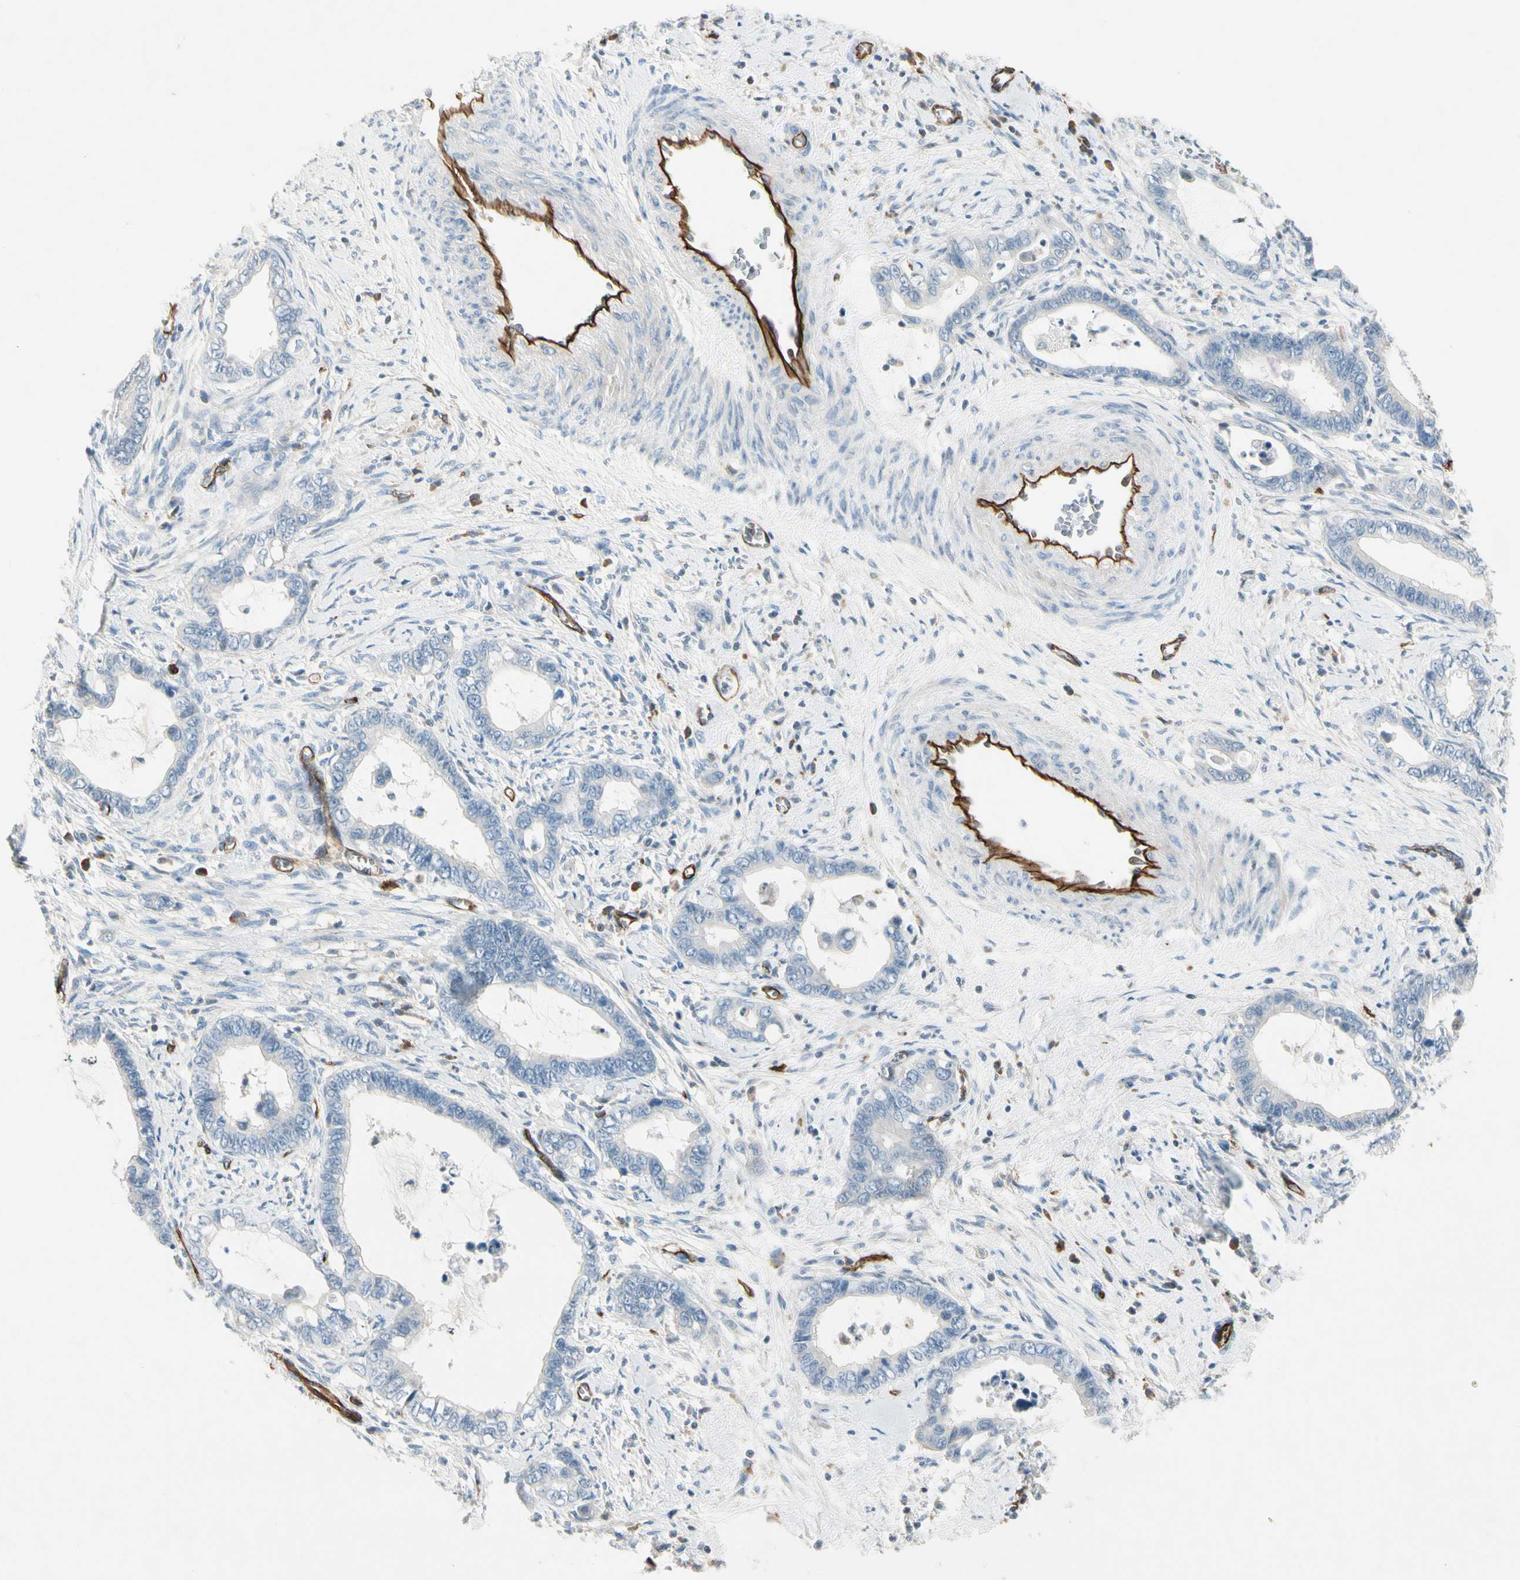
{"staining": {"intensity": "negative", "quantity": "none", "location": "none"}, "tissue": "cervical cancer", "cell_type": "Tumor cells", "image_type": "cancer", "snomed": [{"axis": "morphology", "description": "Adenocarcinoma, NOS"}, {"axis": "topography", "description": "Cervix"}], "caption": "This is an IHC image of cervical cancer (adenocarcinoma). There is no positivity in tumor cells.", "gene": "CD93", "patient": {"sex": "female", "age": 44}}